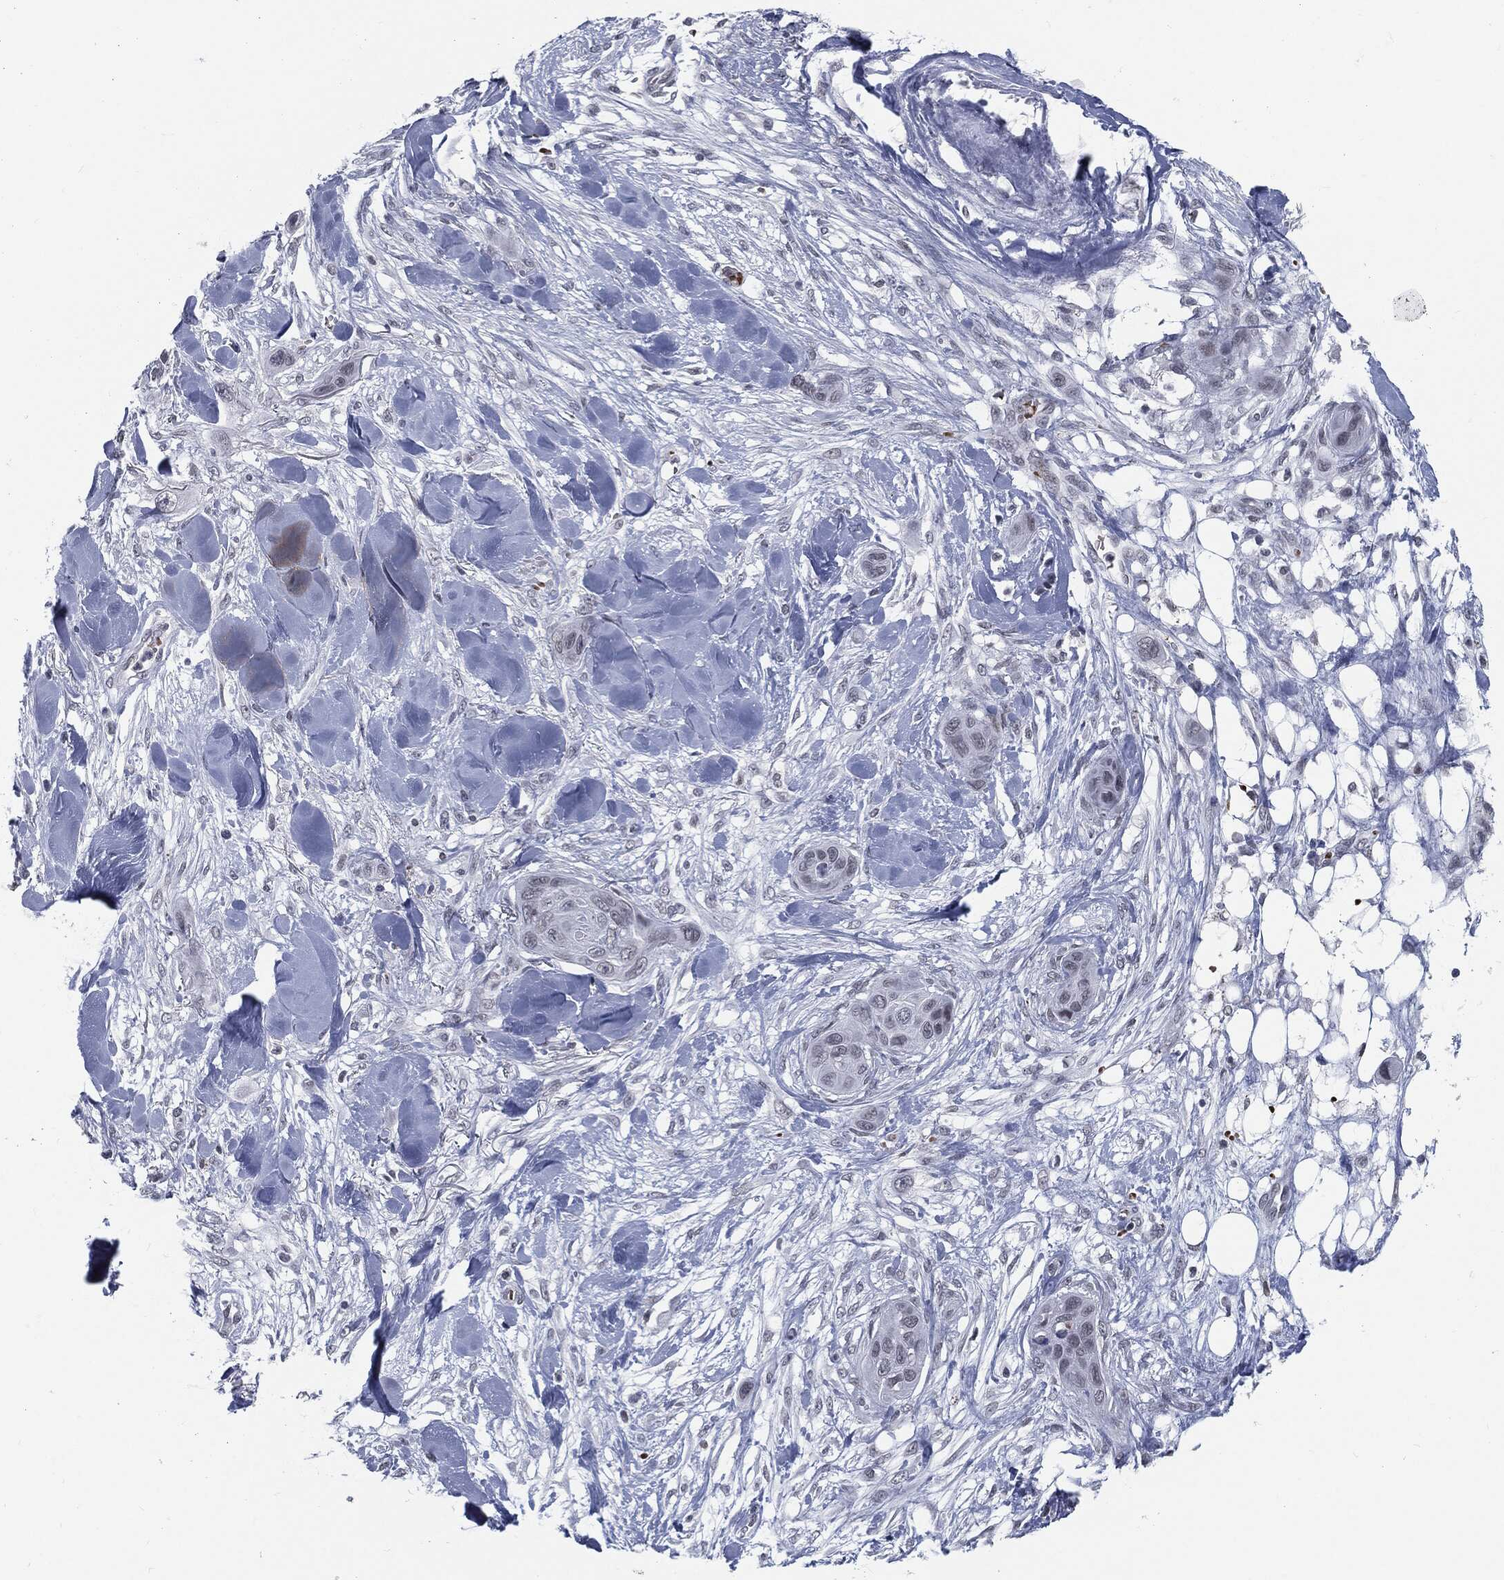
{"staining": {"intensity": "negative", "quantity": "none", "location": "none"}, "tissue": "skin cancer", "cell_type": "Tumor cells", "image_type": "cancer", "snomed": [{"axis": "morphology", "description": "Squamous cell carcinoma, NOS"}, {"axis": "topography", "description": "Skin"}], "caption": "DAB immunohistochemical staining of skin squamous cell carcinoma demonstrates no significant staining in tumor cells.", "gene": "ANXA1", "patient": {"sex": "male", "age": 78}}